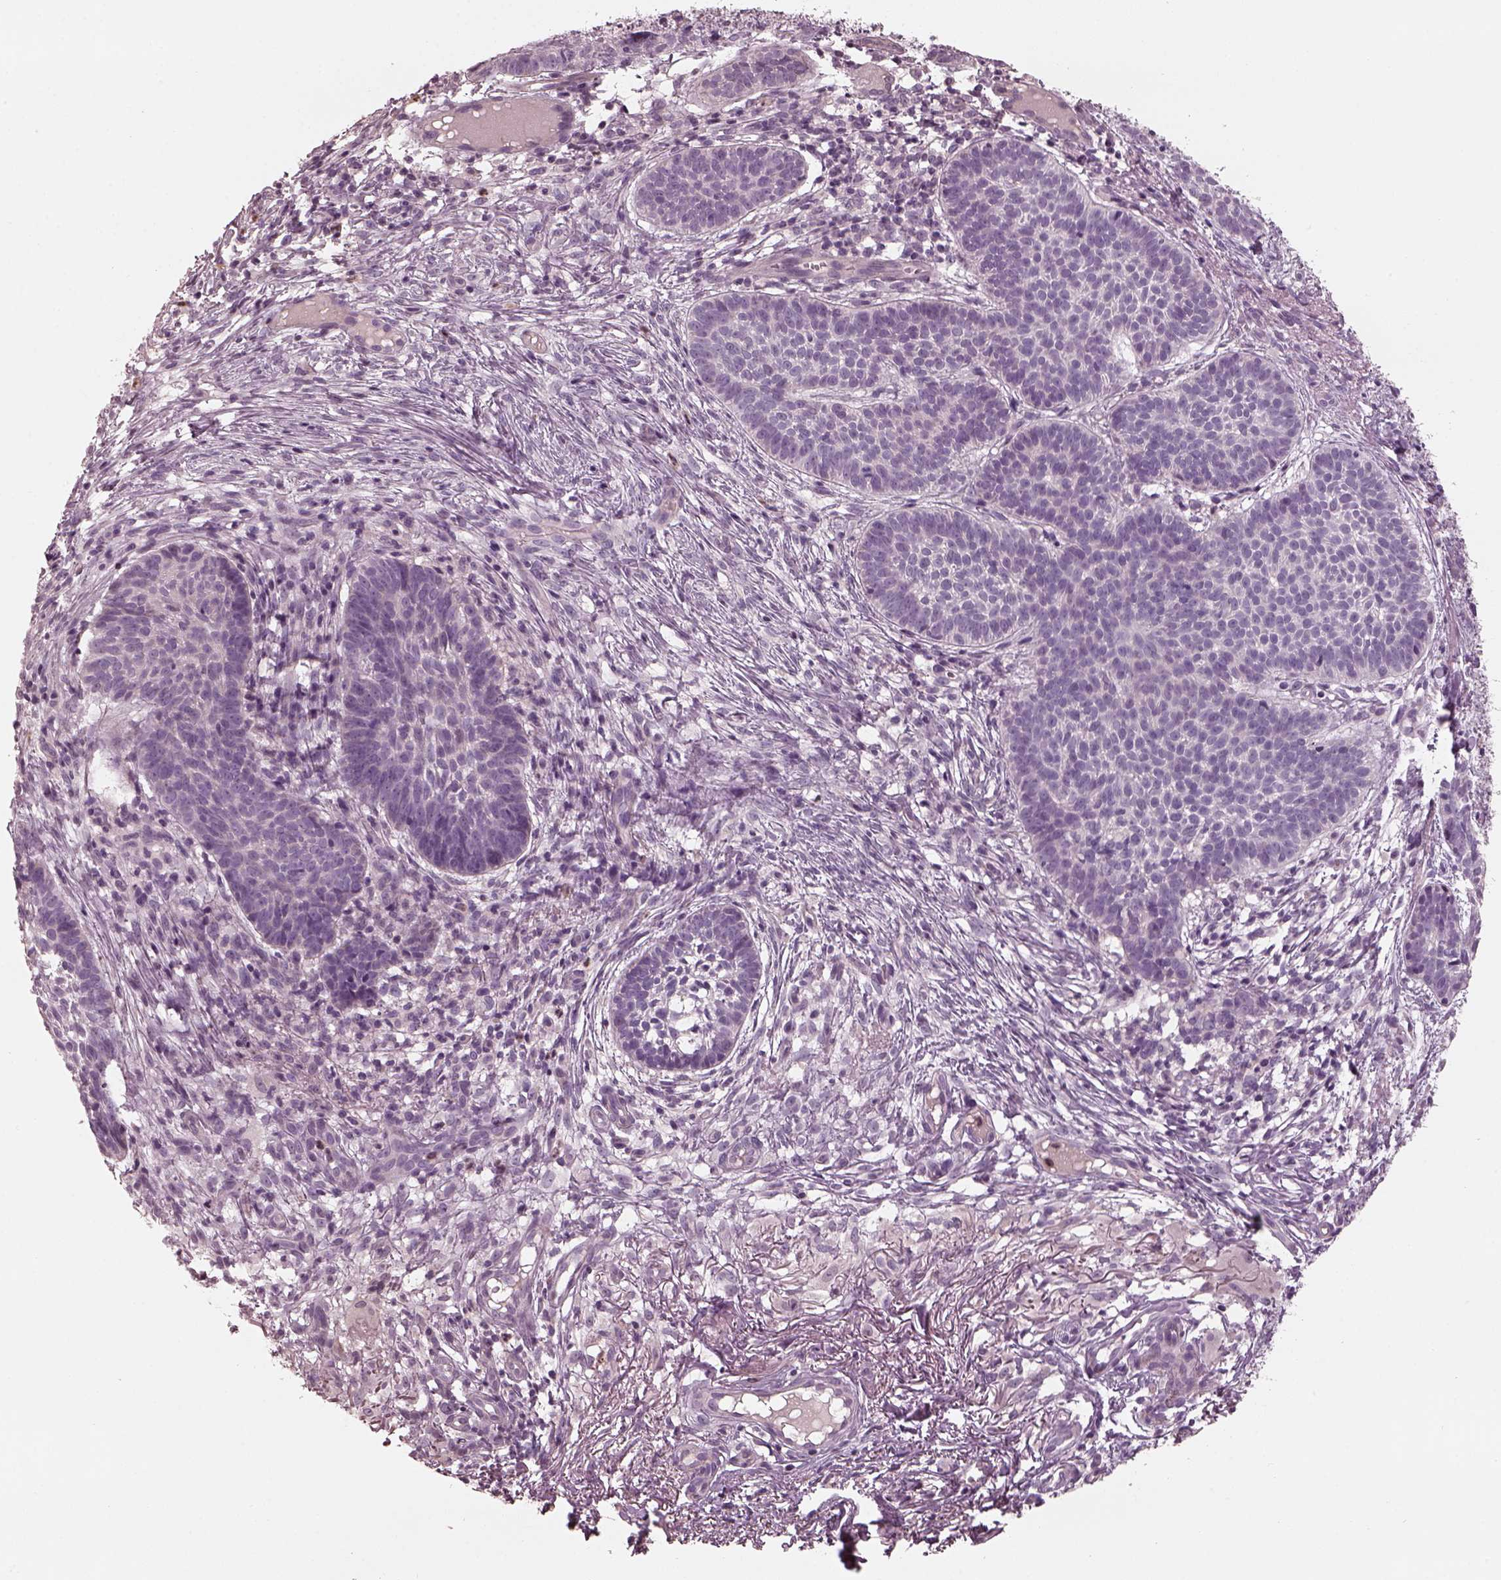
{"staining": {"intensity": "negative", "quantity": "none", "location": "none"}, "tissue": "skin cancer", "cell_type": "Tumor cells", "image_type": "cancer", "snomed": [{"axis": "morphology", "description": "Basal cell carcinoma"}, {"axis": "topography", "description": "Skin"}], "caption": "This is a photomicrograph of immunohistochemistry staining of basal cell carcinoma (skin), which shows no expression in tumor cells.", "gene": "OPTC", "patient": {"sex": "male", "age": 72}}